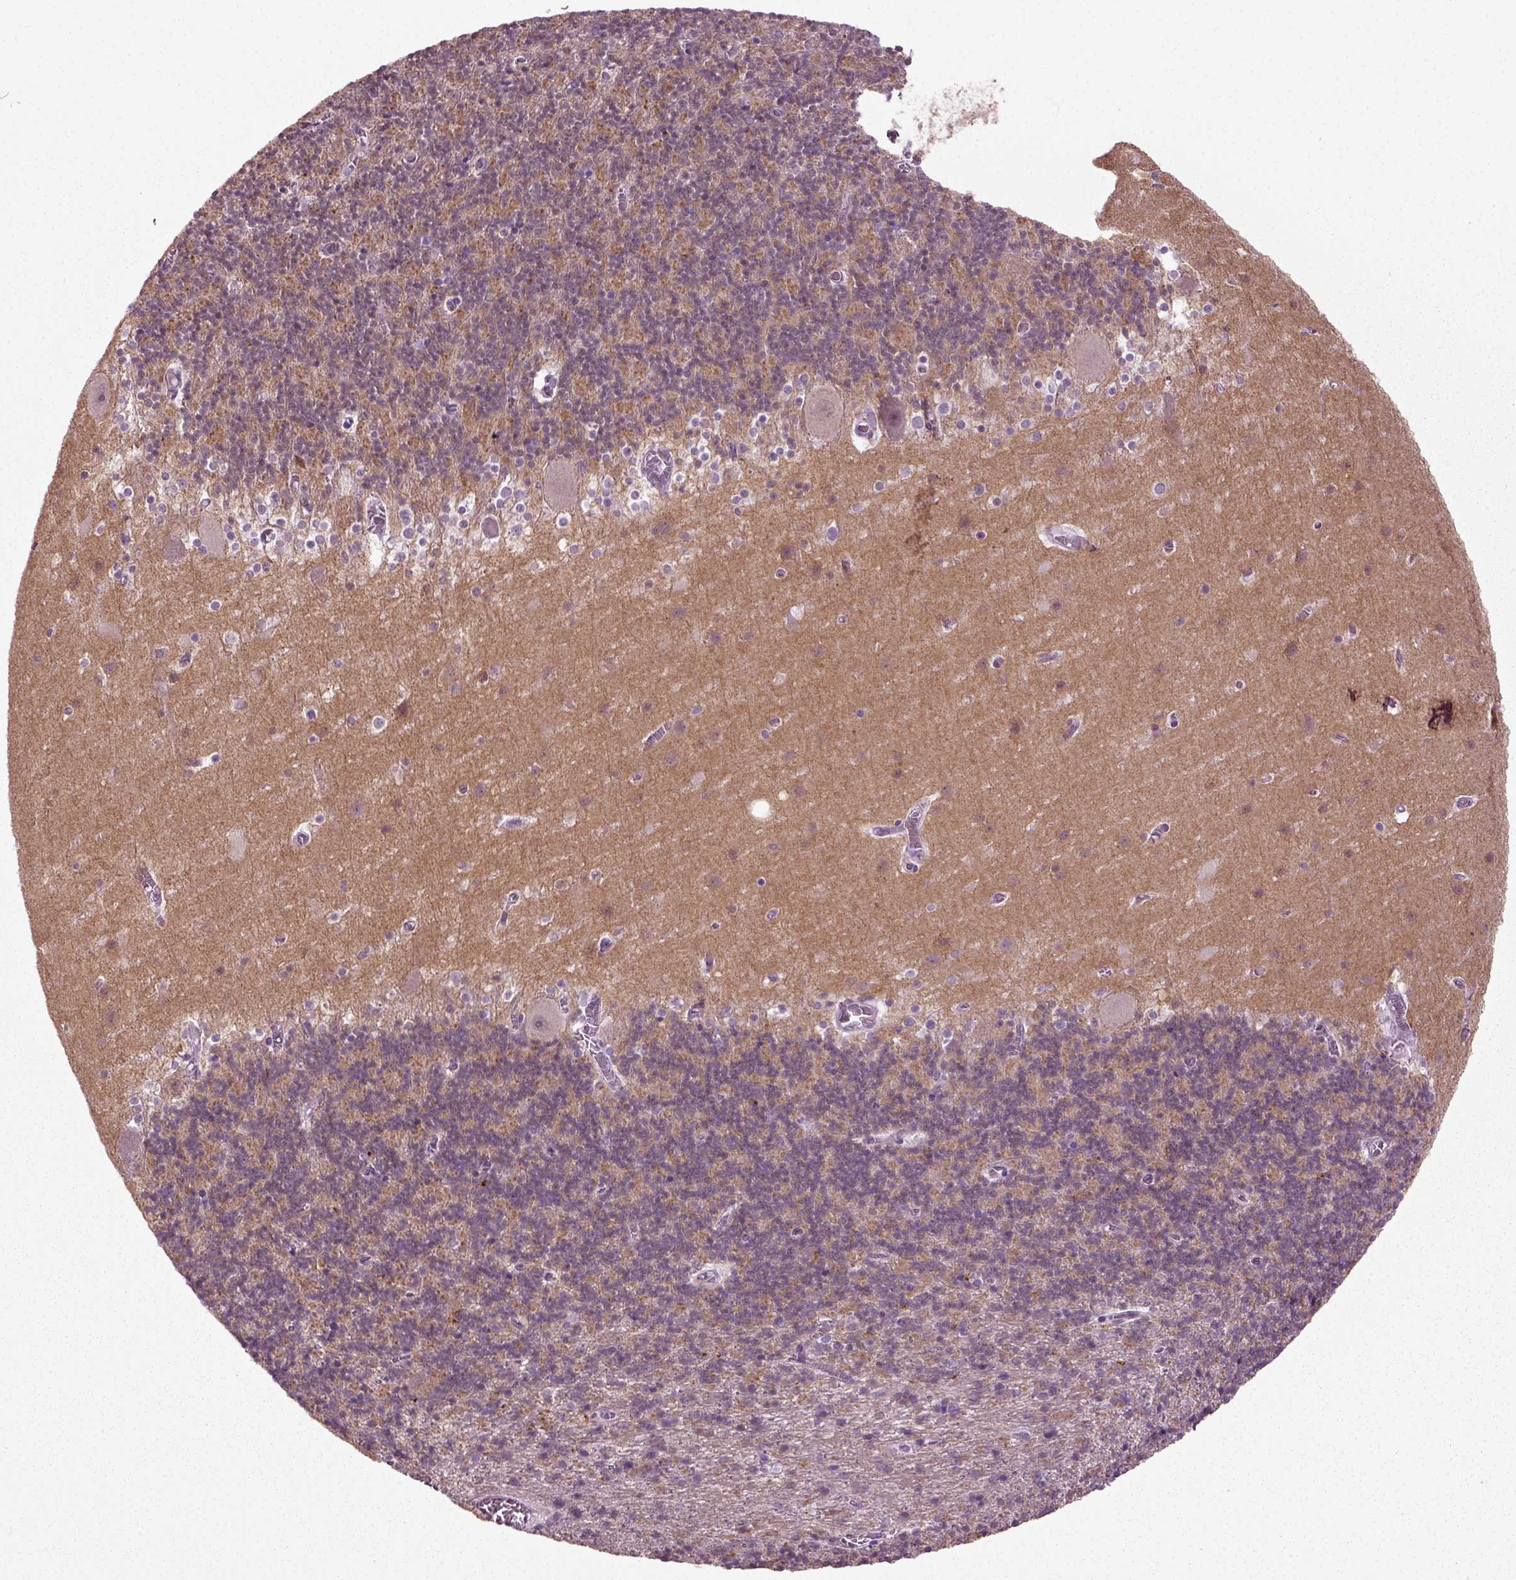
{"staining": {"intensity": "negative", "quantity": "none", "location": "none"}, "tissue": "cerebellum", "cell_type": "Cells in granular layer", "image_type": "normal", "snomed": [{"axis": "morphology", "description": "Normal tissue, NOS"}, {"axis": "topography", "description": "Cerebellum"}], "caption": "IHC histopathology image of normal cerebellum stained for a protein (brown), which reveals no positivity in cells in granular layer.", "gene": "ZC2HC1C", "patient": {"sex": "male", "age": 70}}